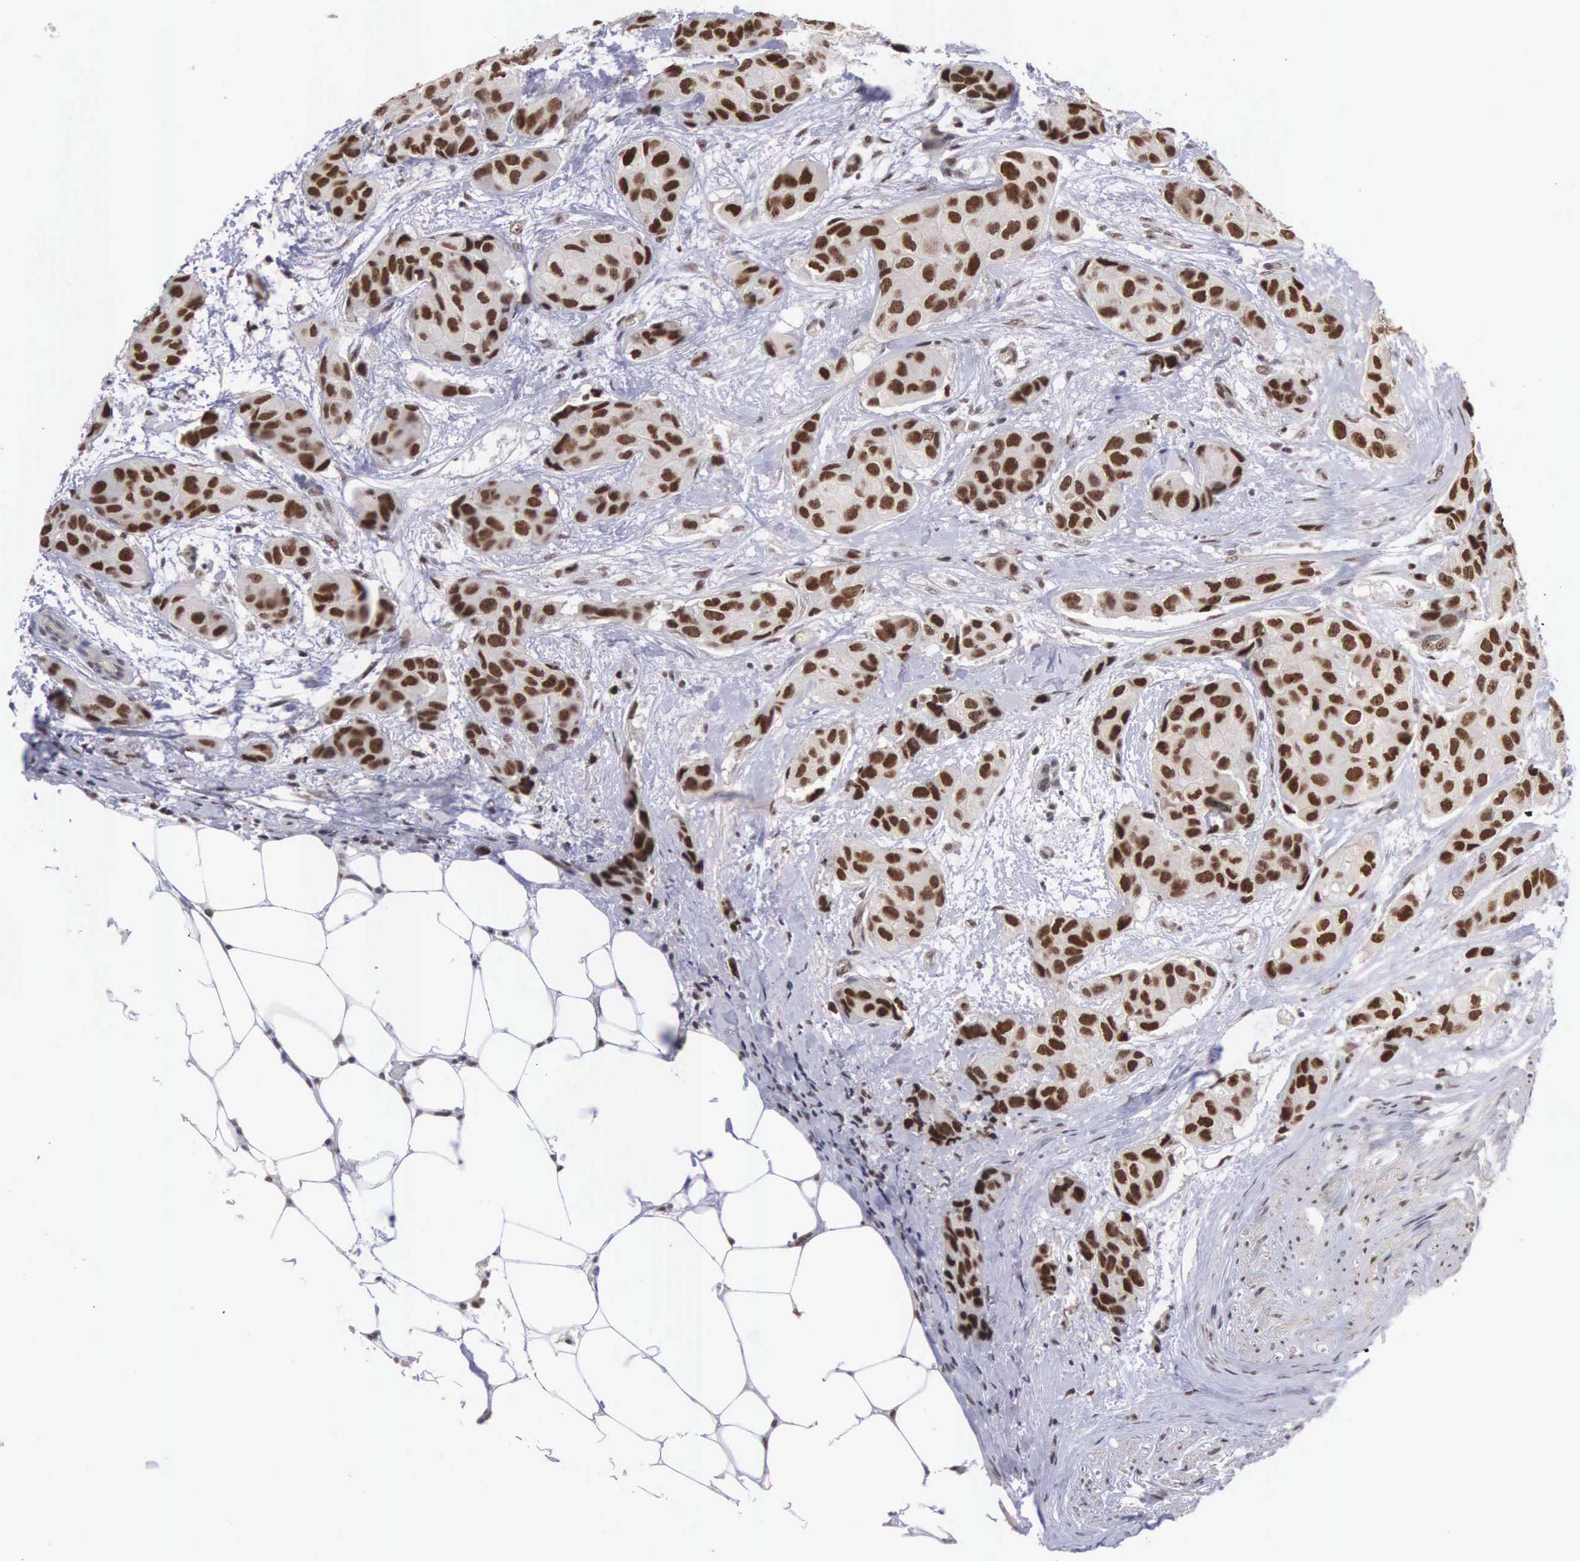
{"staining": {"intensity": "moderate", "quantity": ">75%", "location": "nuclear"}, "tissue": "breast cancer", "cell_type": "Tumor cells", "image_type": "cancer", "snomed": [{"axis": "morphology", "description": "Duct carcinoma"}, {"axis": "topography", "description": "Breast"}], "caption": "An IHC histopathology image of neoplastic tissue is shown. Protein staining in brown highlights moderate nuclear positivity in breast cancer (infiltrating ductal carcinoma) within tumor cells. The protein of interest is shown in brown color, while the nuclei are stained blue.", "gene": "ZNF275", "patient": {"sex": "female", "age": 68}}